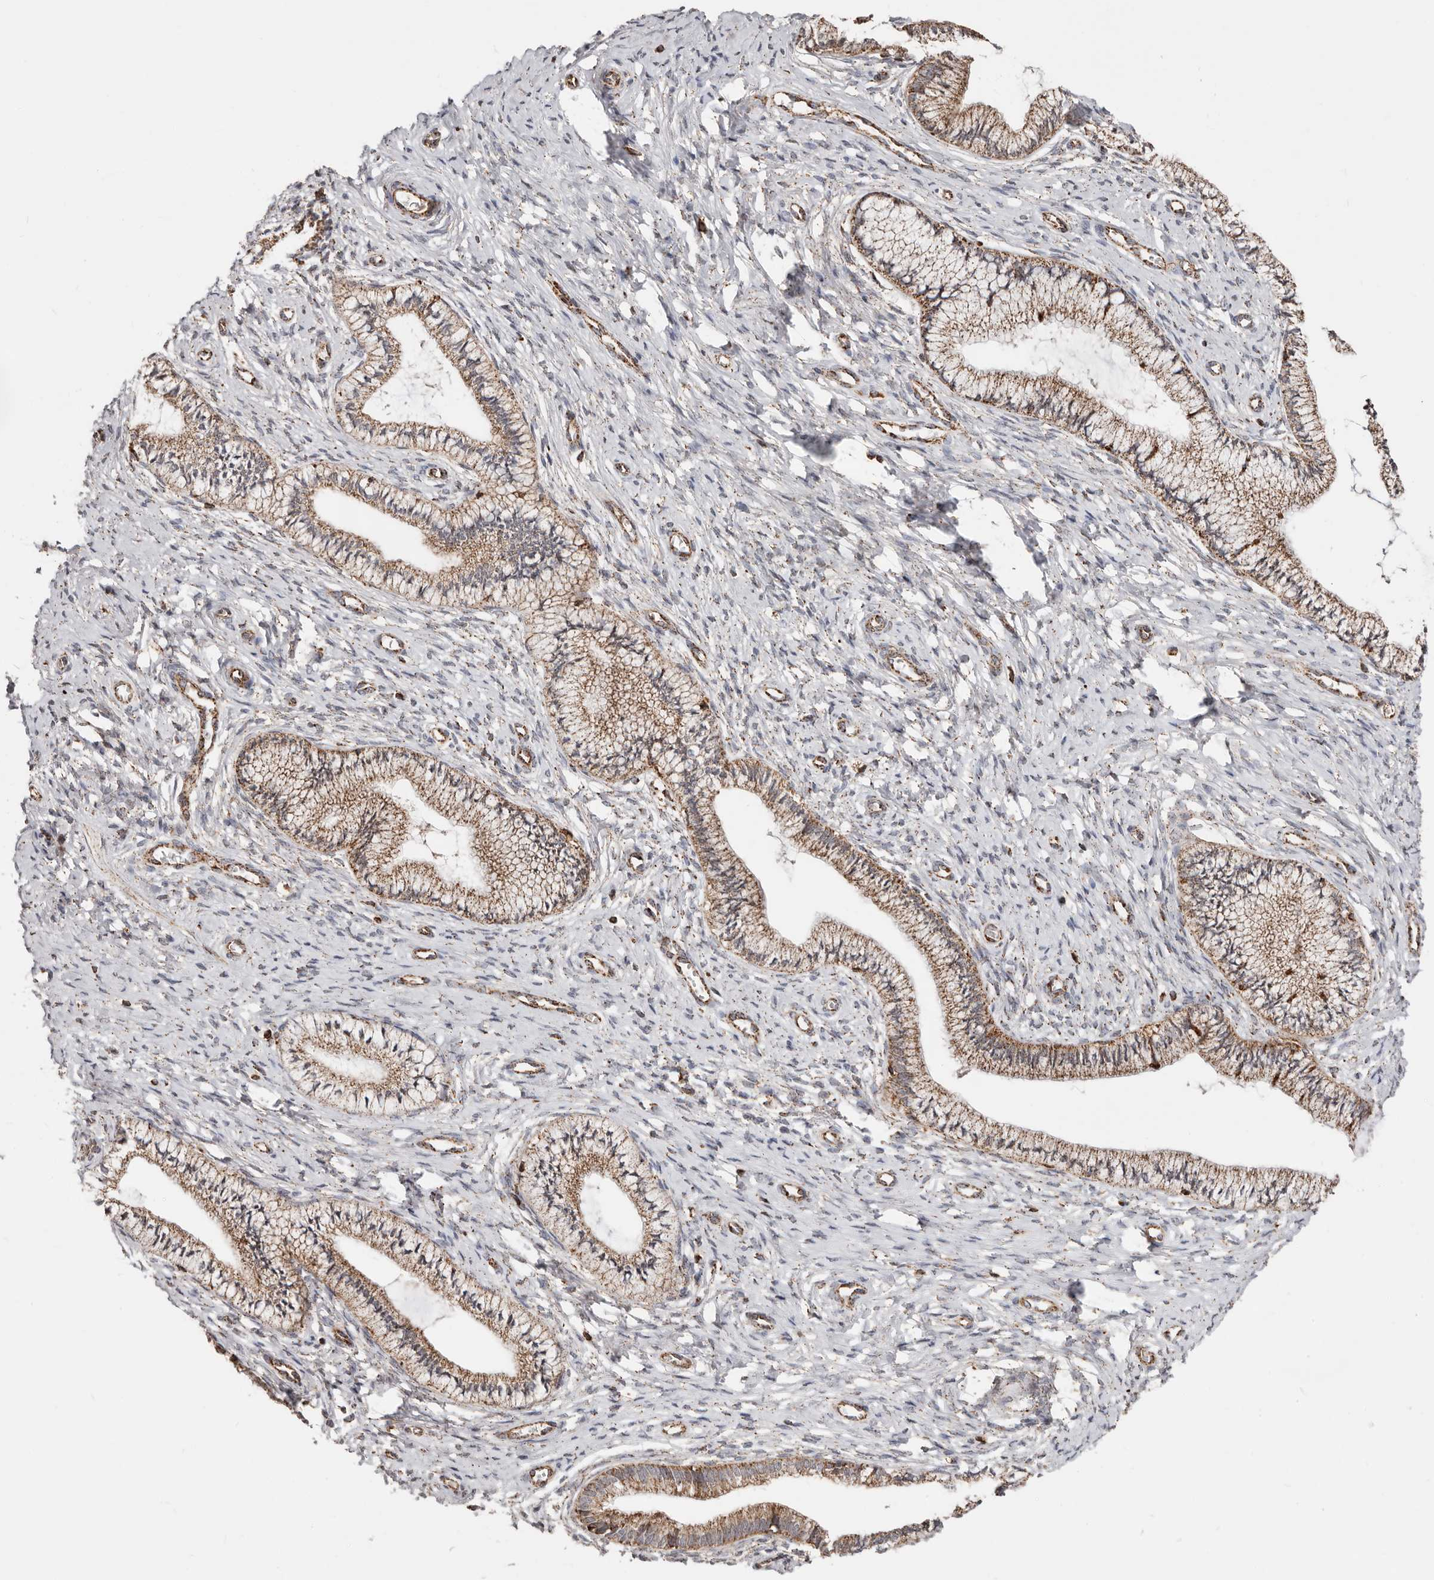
{"staining": {"intensity": "moderate", "quantity": ">75%", "location": "cytoplasmic/membranous"}, "tissue": "cervix", "cell_type": "Glandular cells", "image_type": "normal", "snomed": [{"axis": "morphology", "description": "Normal tissue, NOS"}, {"axis": "topography", "description": "Cervix"}], "caption": "Immunohistochemistry (IHC) photomicrograph of normal cervix: cervix stained using immunohistochemistry shows medium levels of moderate protein expression localized specifically in the cytoplasmic/membranous of glandular cells, appearing as a cytoplasmic/membranous brown color.", "gene": "PRKACB", "patient": {"sex": "female", "age": 36}}